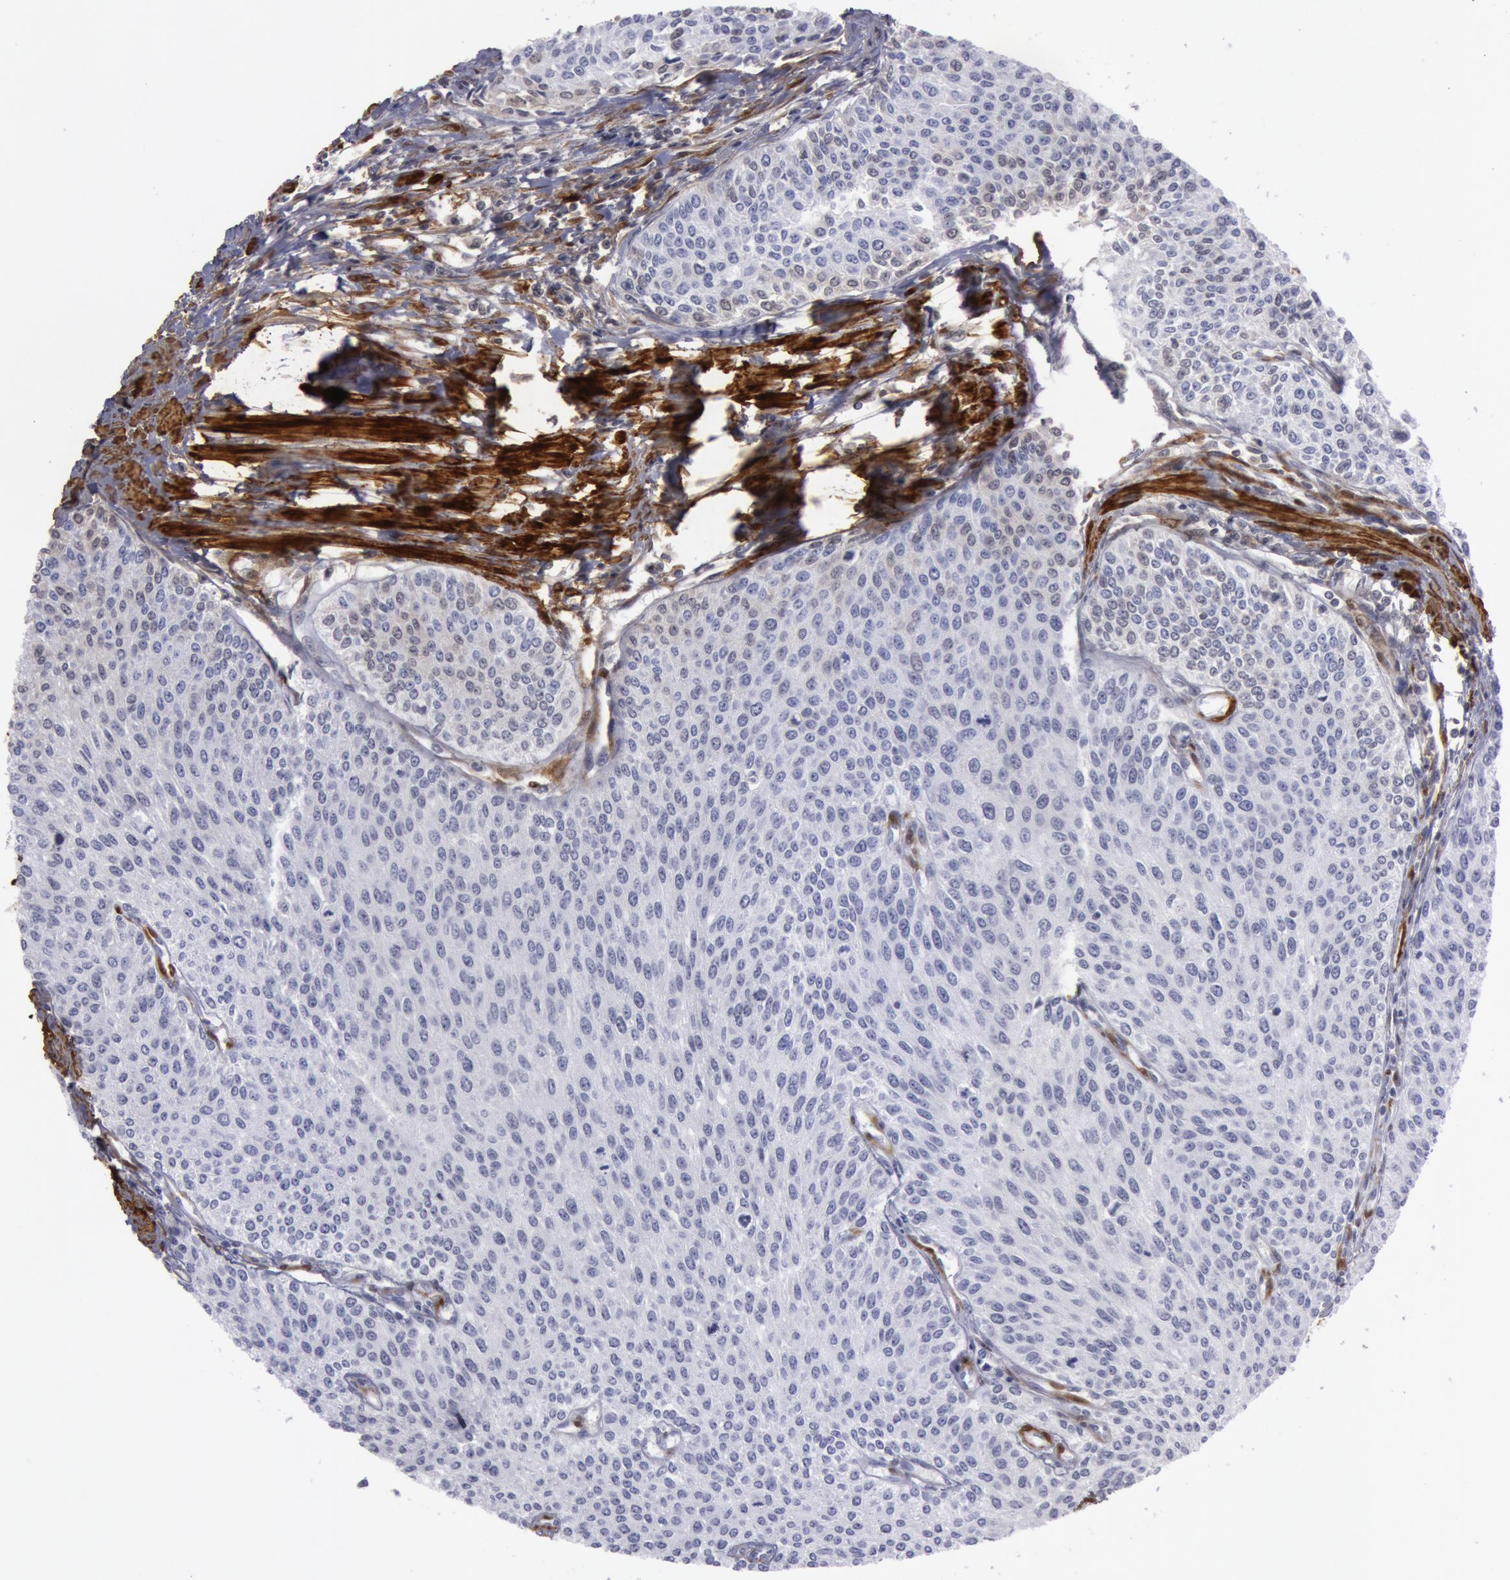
{"staining": {"intensity": "negative", "quantity": "none", "location": "none"}, "tissue": "urothelial cancer", "cell_type": "Tumor cells", "image_type": "cancer", "snomed": [{"axis": "morphology", "description": "Urothelial carcinoma, Low grade"}, {"axis": "topography", "description": "Urinary bladder"}], "caption": "This is an immunohistochemistry (IHC) photomicrograph of urothelial cancer. There is no positivity in tumor cells.", "gene": "TAGLN", "patient": {"sex": "female", "age": 73}}